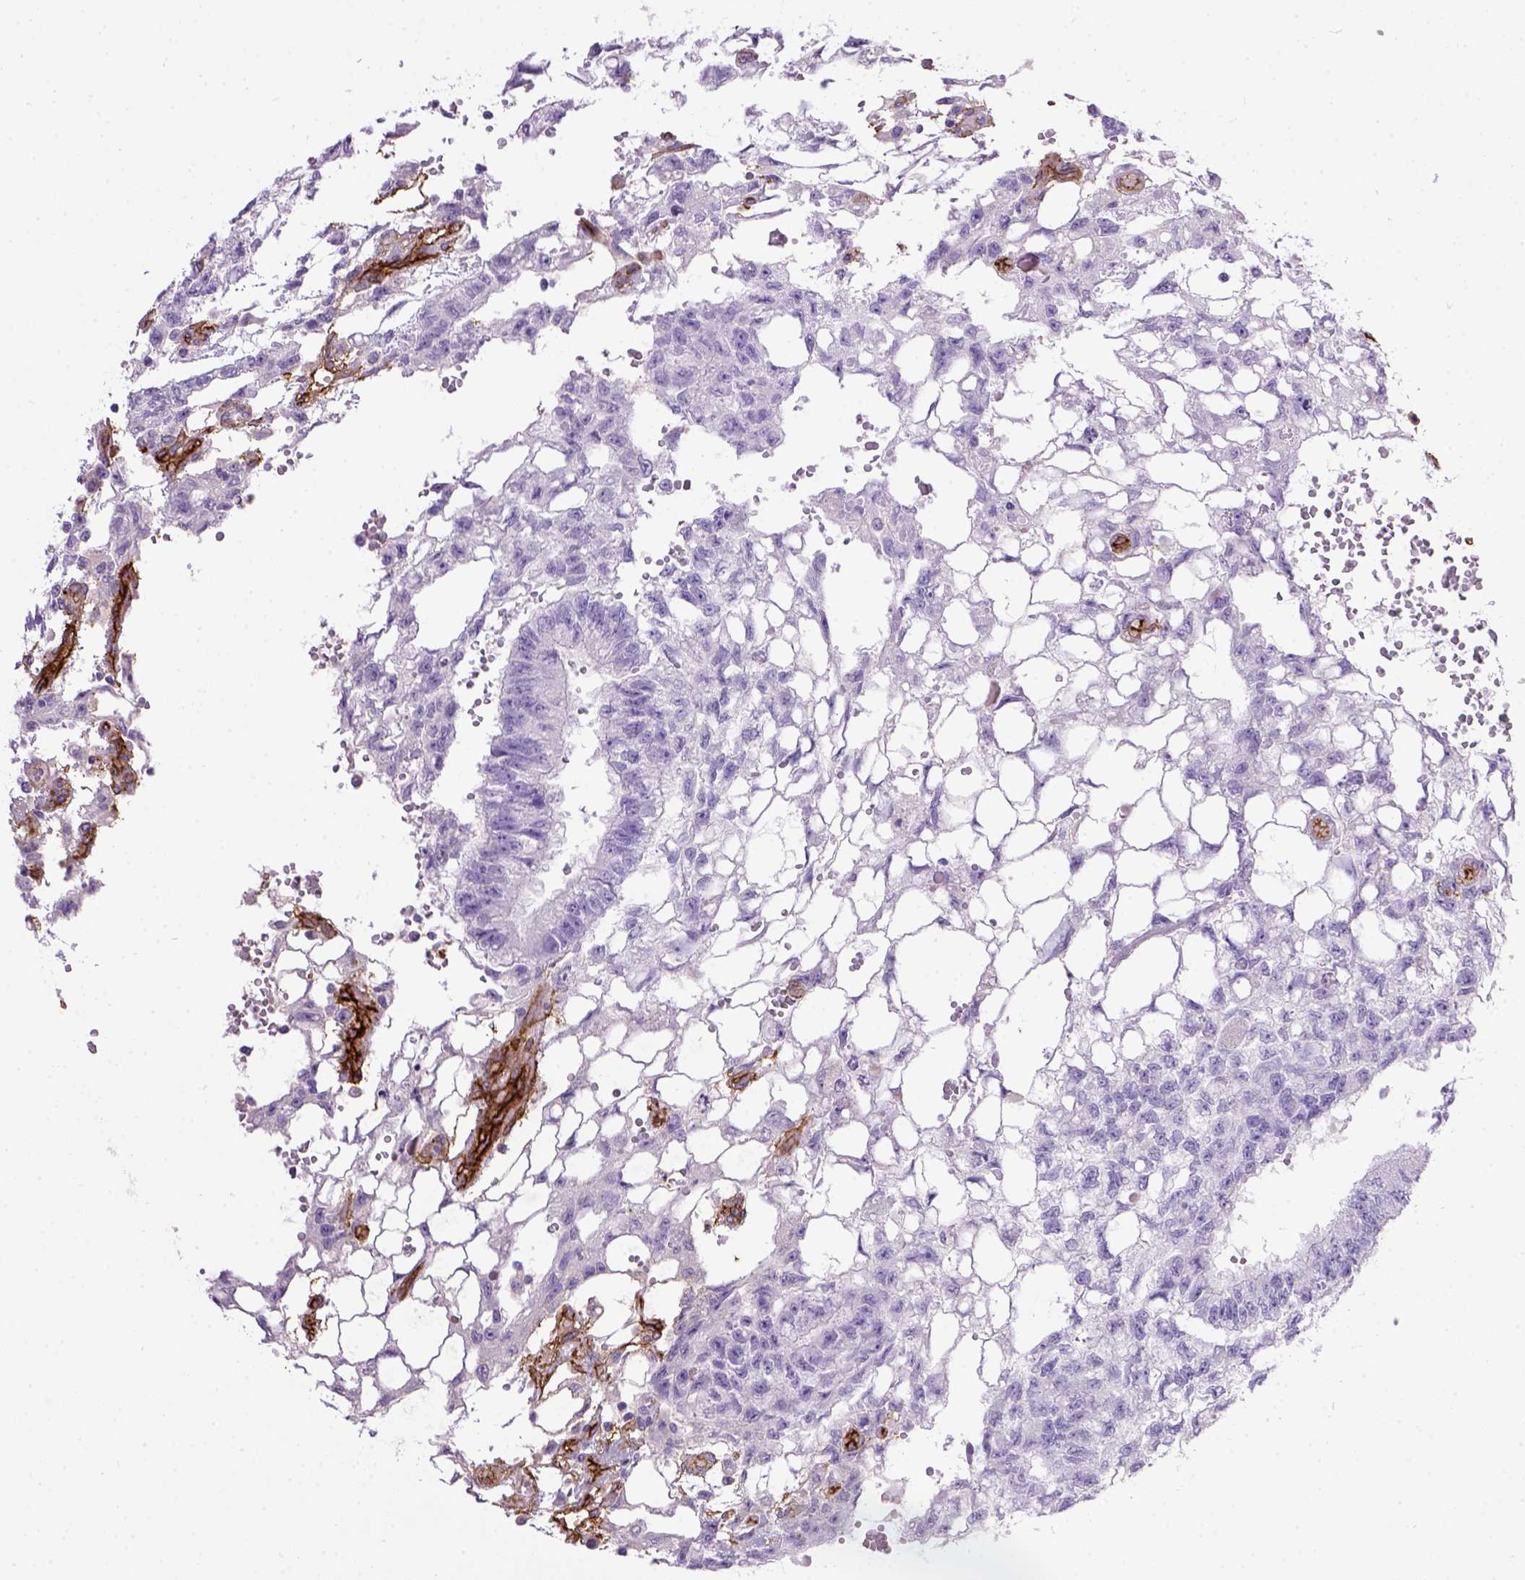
{"staining": {"intensity": "negative", "quantity": "none", "location": "none"}, "tissue": "testis cancer", "cell_type": "Tumor cells", "image_type": "cancer", "snomed": [{"axis": "morphology", "description": "Carcinoma, Embryonal, NOS"}, {"axis": "topography", "description": "Testis"}], "caption": "A photomicrograph of human testis embryonal carcinoma is negative for staining in tumor cells. (Stains: DAB immunohistochemistry with hematoxylin counter stain, Microscopy: brightfield microscopy at high magnification).", "gene": "ENG", "patient": {"sex": "male", "age": 32}}